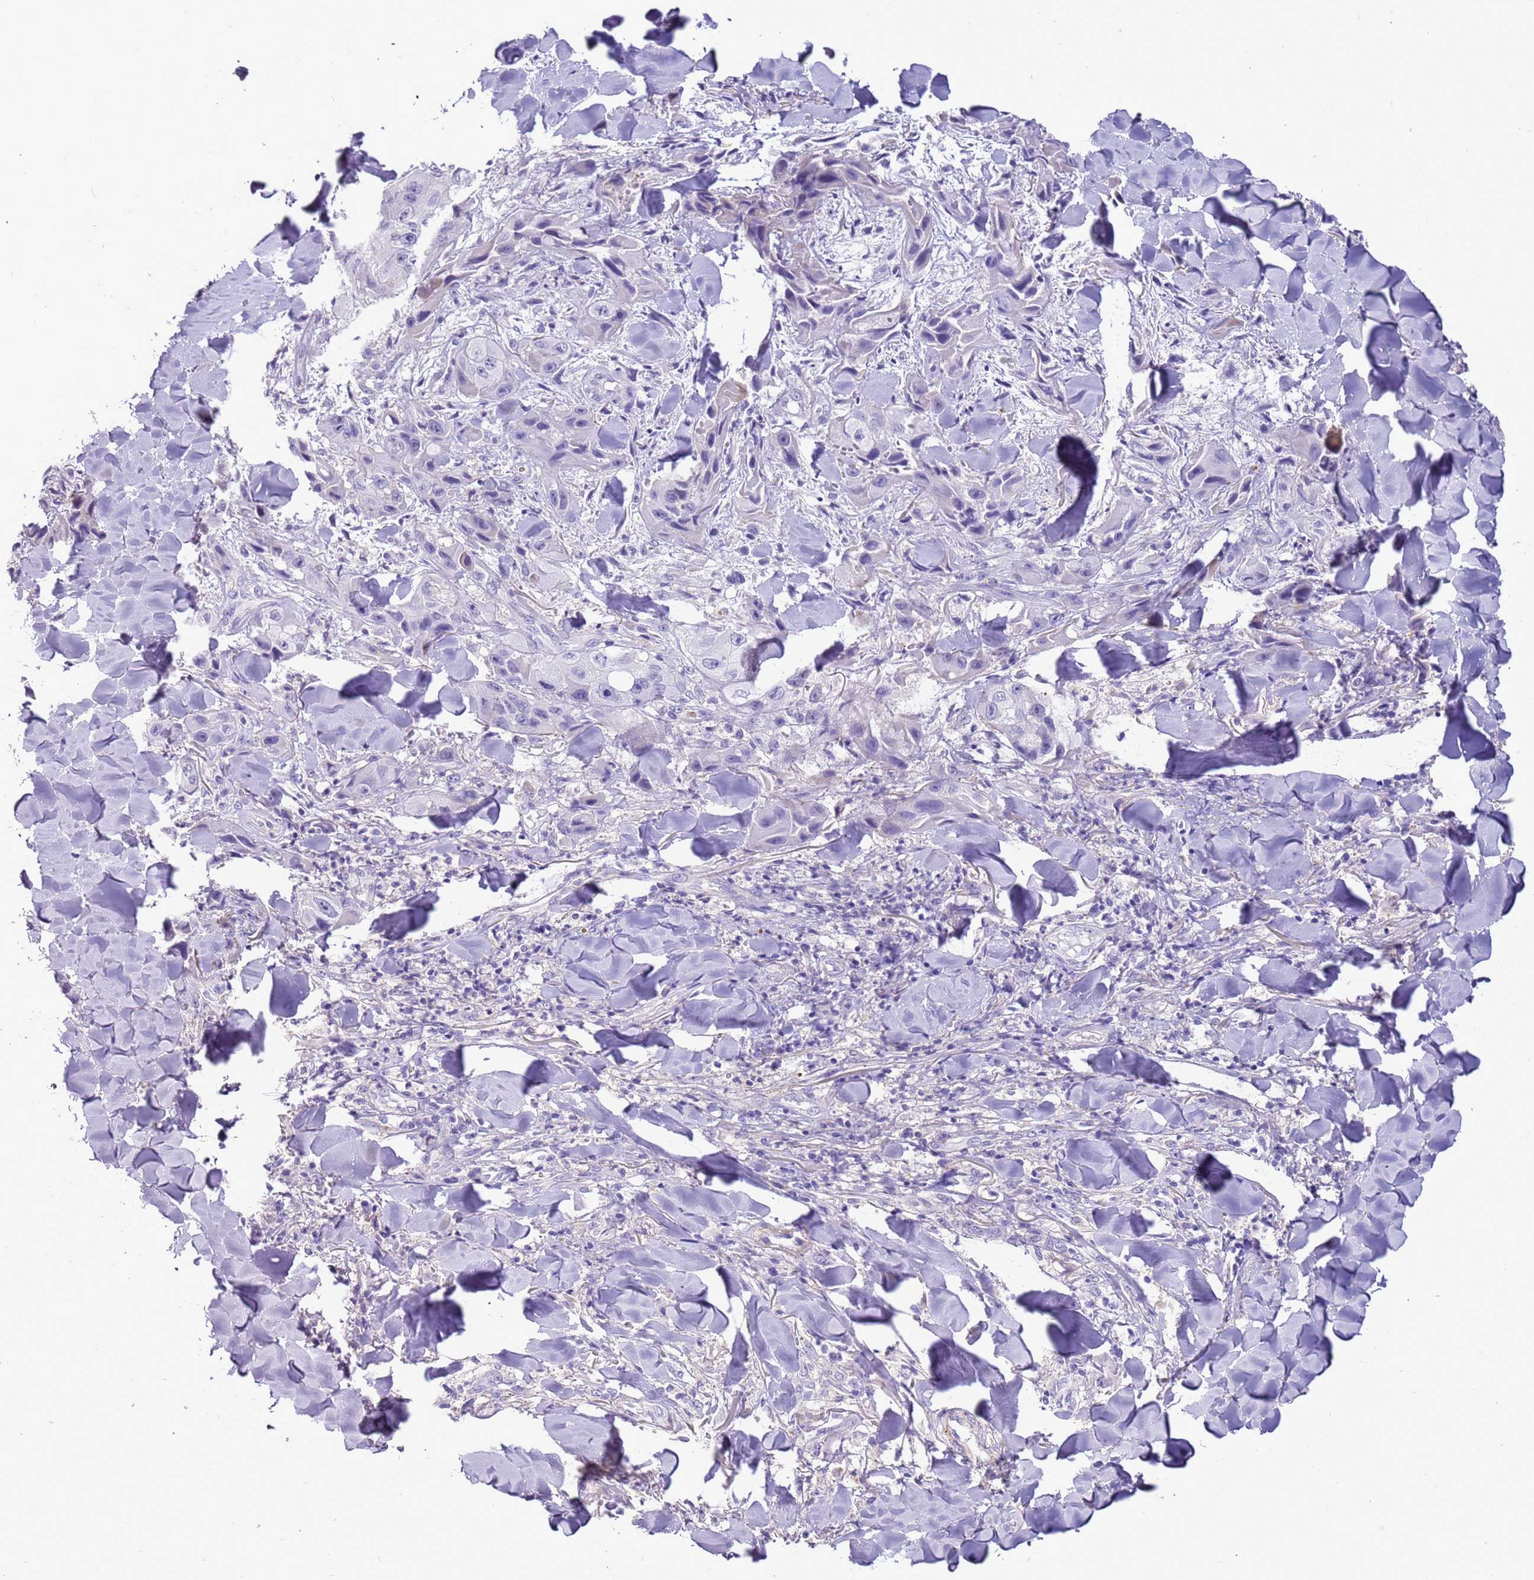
{"staining": {"intensity": "negative", "quantity": "none", "location": "none"}, "tissue": "skin cancer", "cell_type": "Tumor cells", "image_type": "cancer", "snomed": [{"axis": "morphology", "description": "Squamous cell carcinoma, NOS"}, {"axis": "topography", "description": "Skin"}, {"axis": "topography", "description": "Subcutis"}], "caption": "Immunohistochemical staining of human skin cancer (squamous cell carcinoma) reveals no significant positivity in tumor cells.", "gene": "PCGF2", "patient": {"sex": "male", "age": 73}}